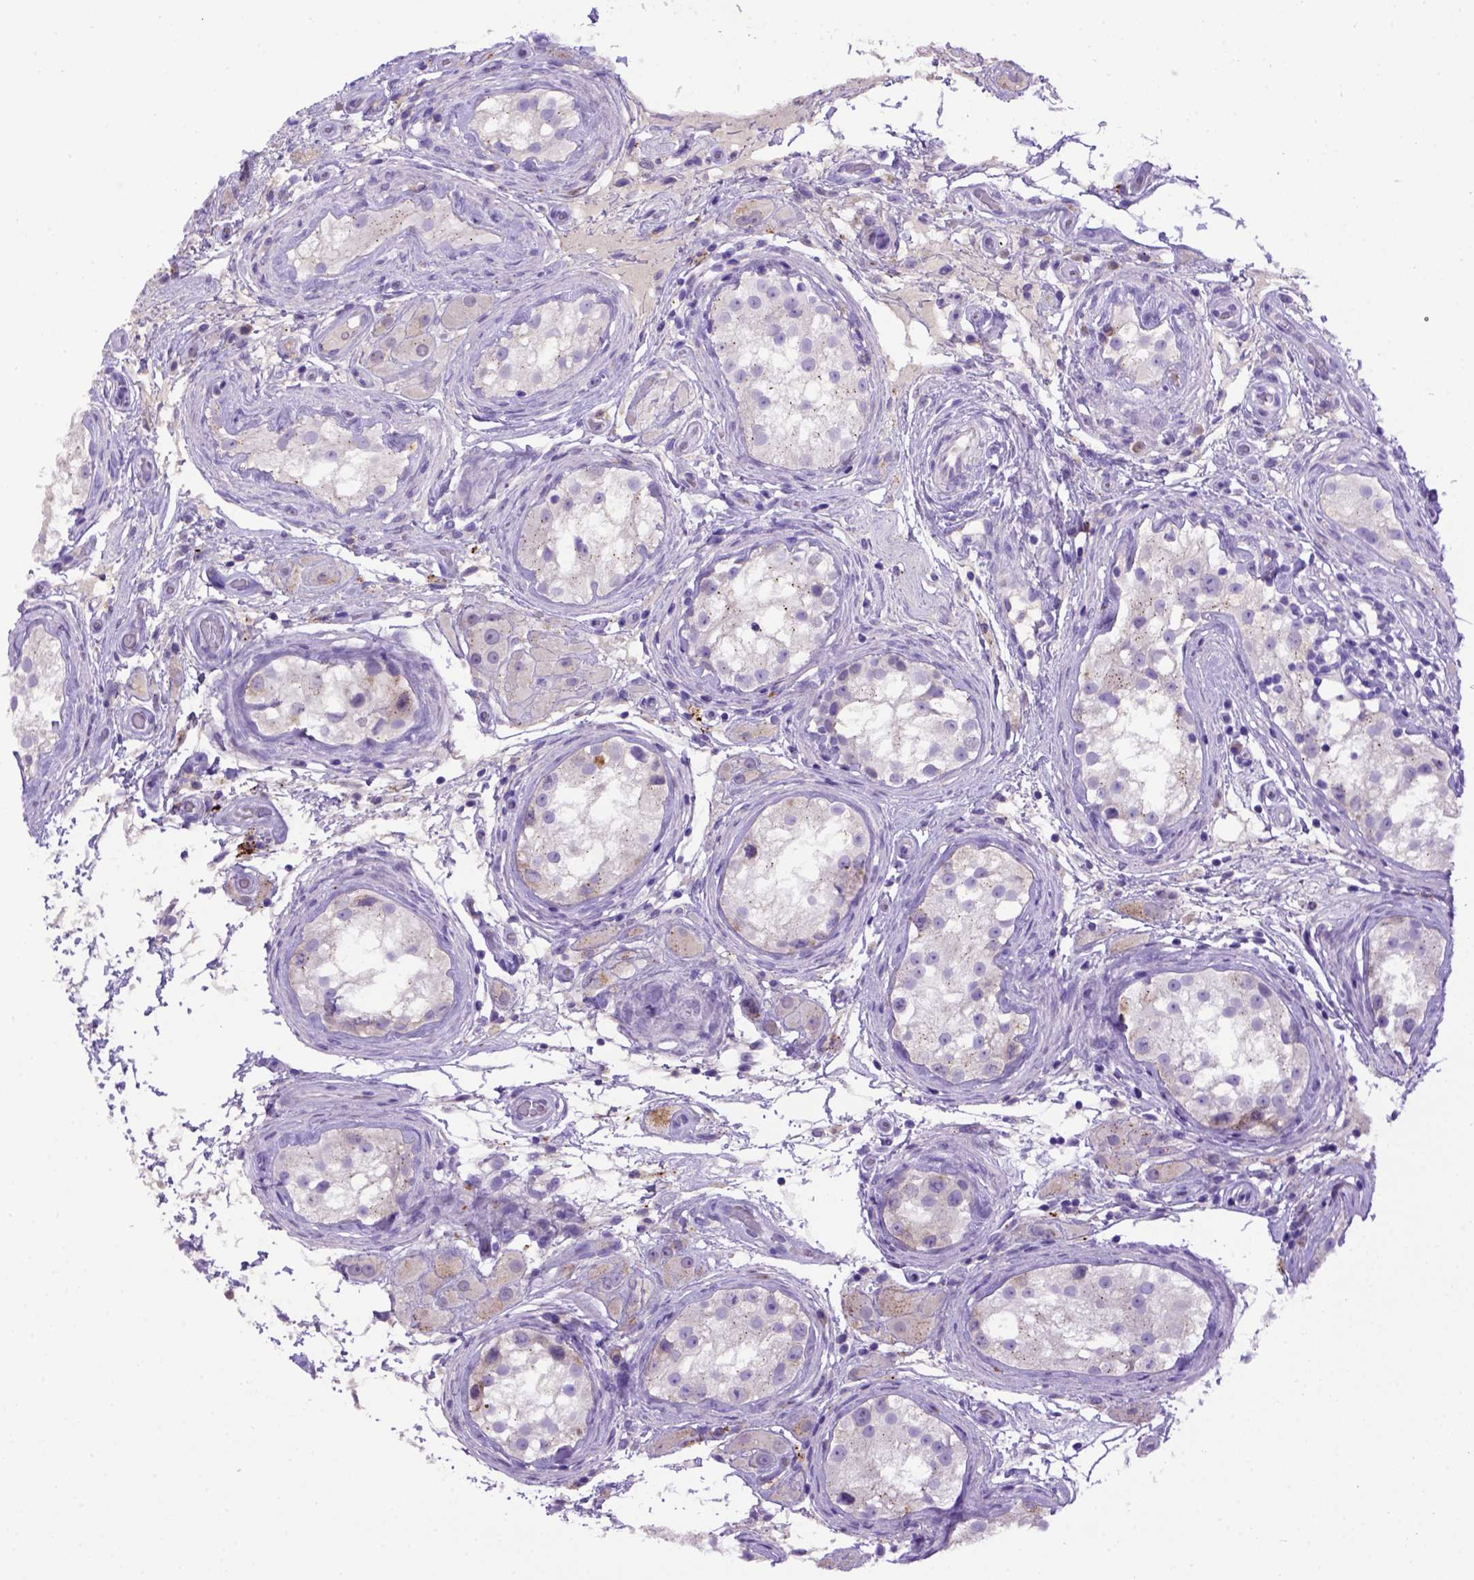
{"staining": {"intensity": "negative", "quantity": "none", "location": "none"}, "tissue": "testis cancer", "cell_type": "Tumor cells", "image_type": "cancer", "snomed": [{"axis": "morphology", "description": "Seminoma, NOS"}, {"axis": "morphology", "description": "Carcinoma, Embryonal, NOS"}, {"axis": "topography", "description": "Testis"}], "caption": "A micrograph of human testis cancer (embryonal carcinoma) is negative for staining in tumor cells.", "gene": "ADAM12", "patient": {"sex": "male", "age": 41}}